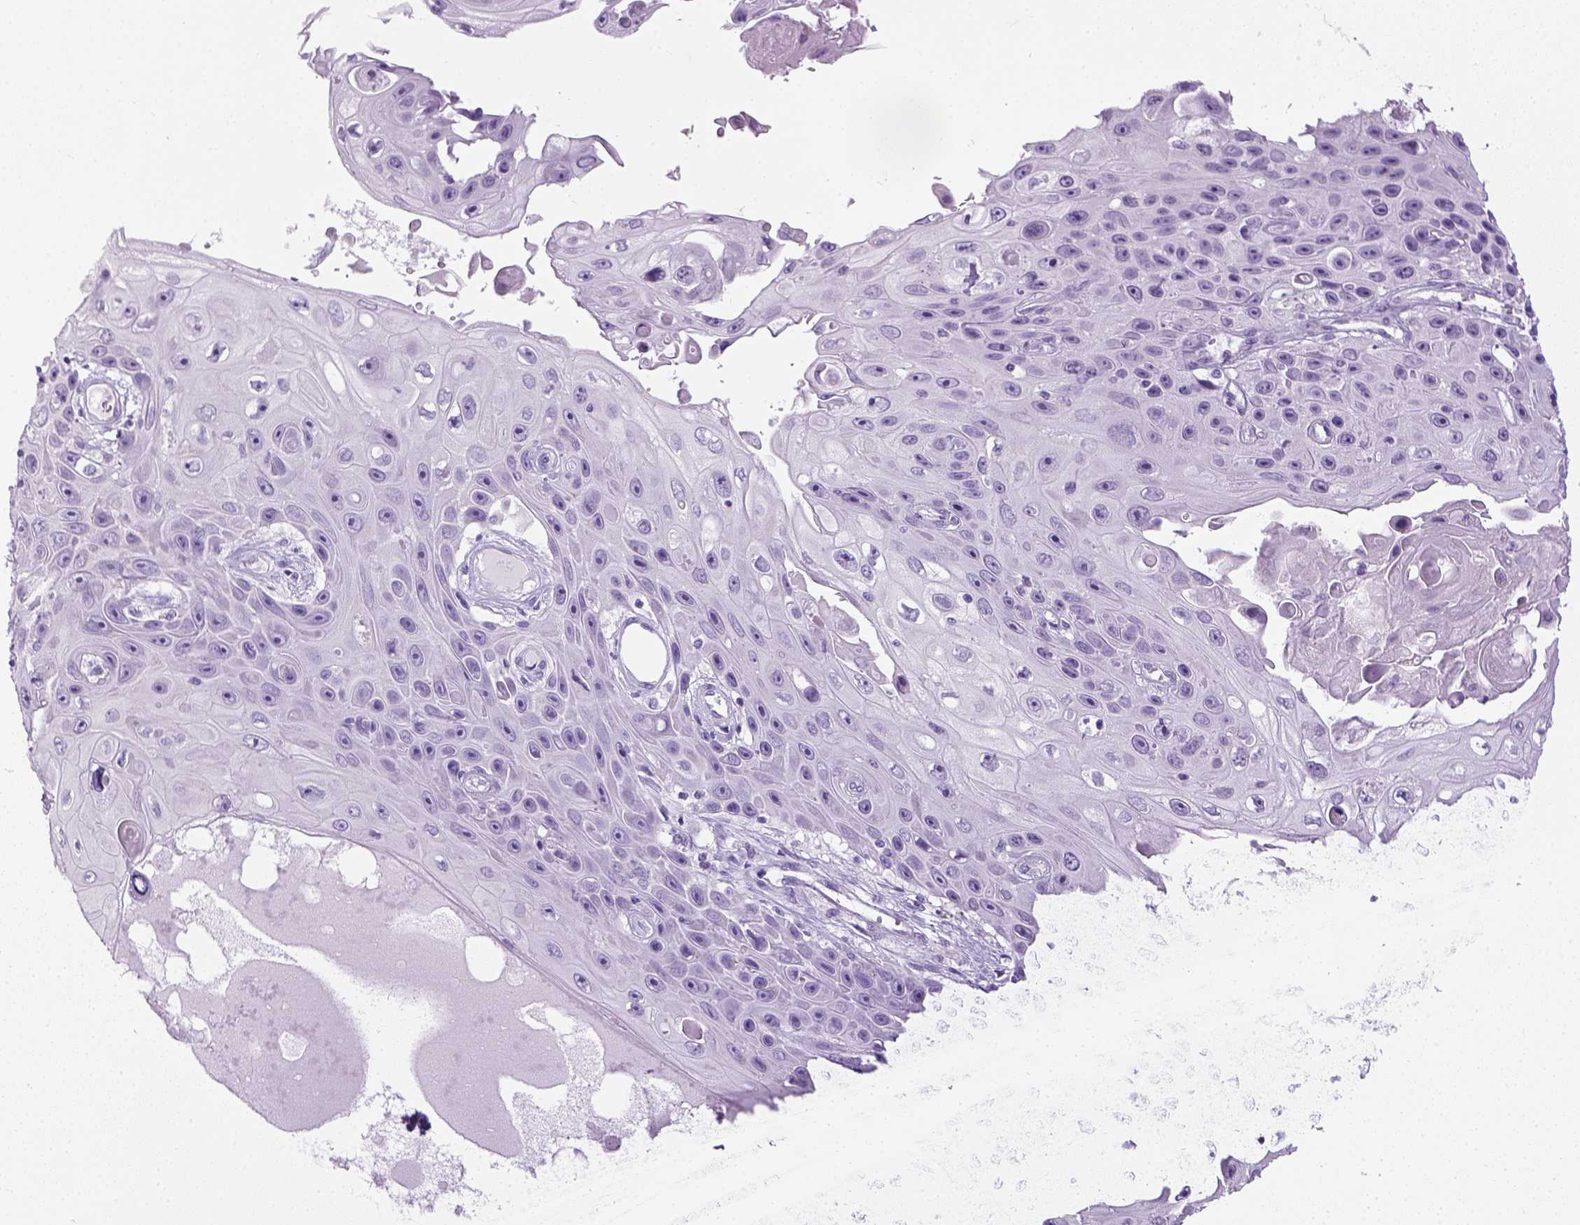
{"staining": {"intensity": "negative", "quantity": "none", "location": "none"}, "tissue": "skin cancer", "cell_type": "Tumor cells", "image_type": "cancer", "snomed": [{"axis": "morphology", "description": "Squamous cell carcinoma, NOS"}, {"axis": "topography", "description": "Skin"}], "caption": "A high-resolution image shows IHC staining of skin squamous cell carcinoma, which demonstrates no significant staining in tumor cells.", "gene": "LGSN", "patient": {"sex": "male", "age": 82}}